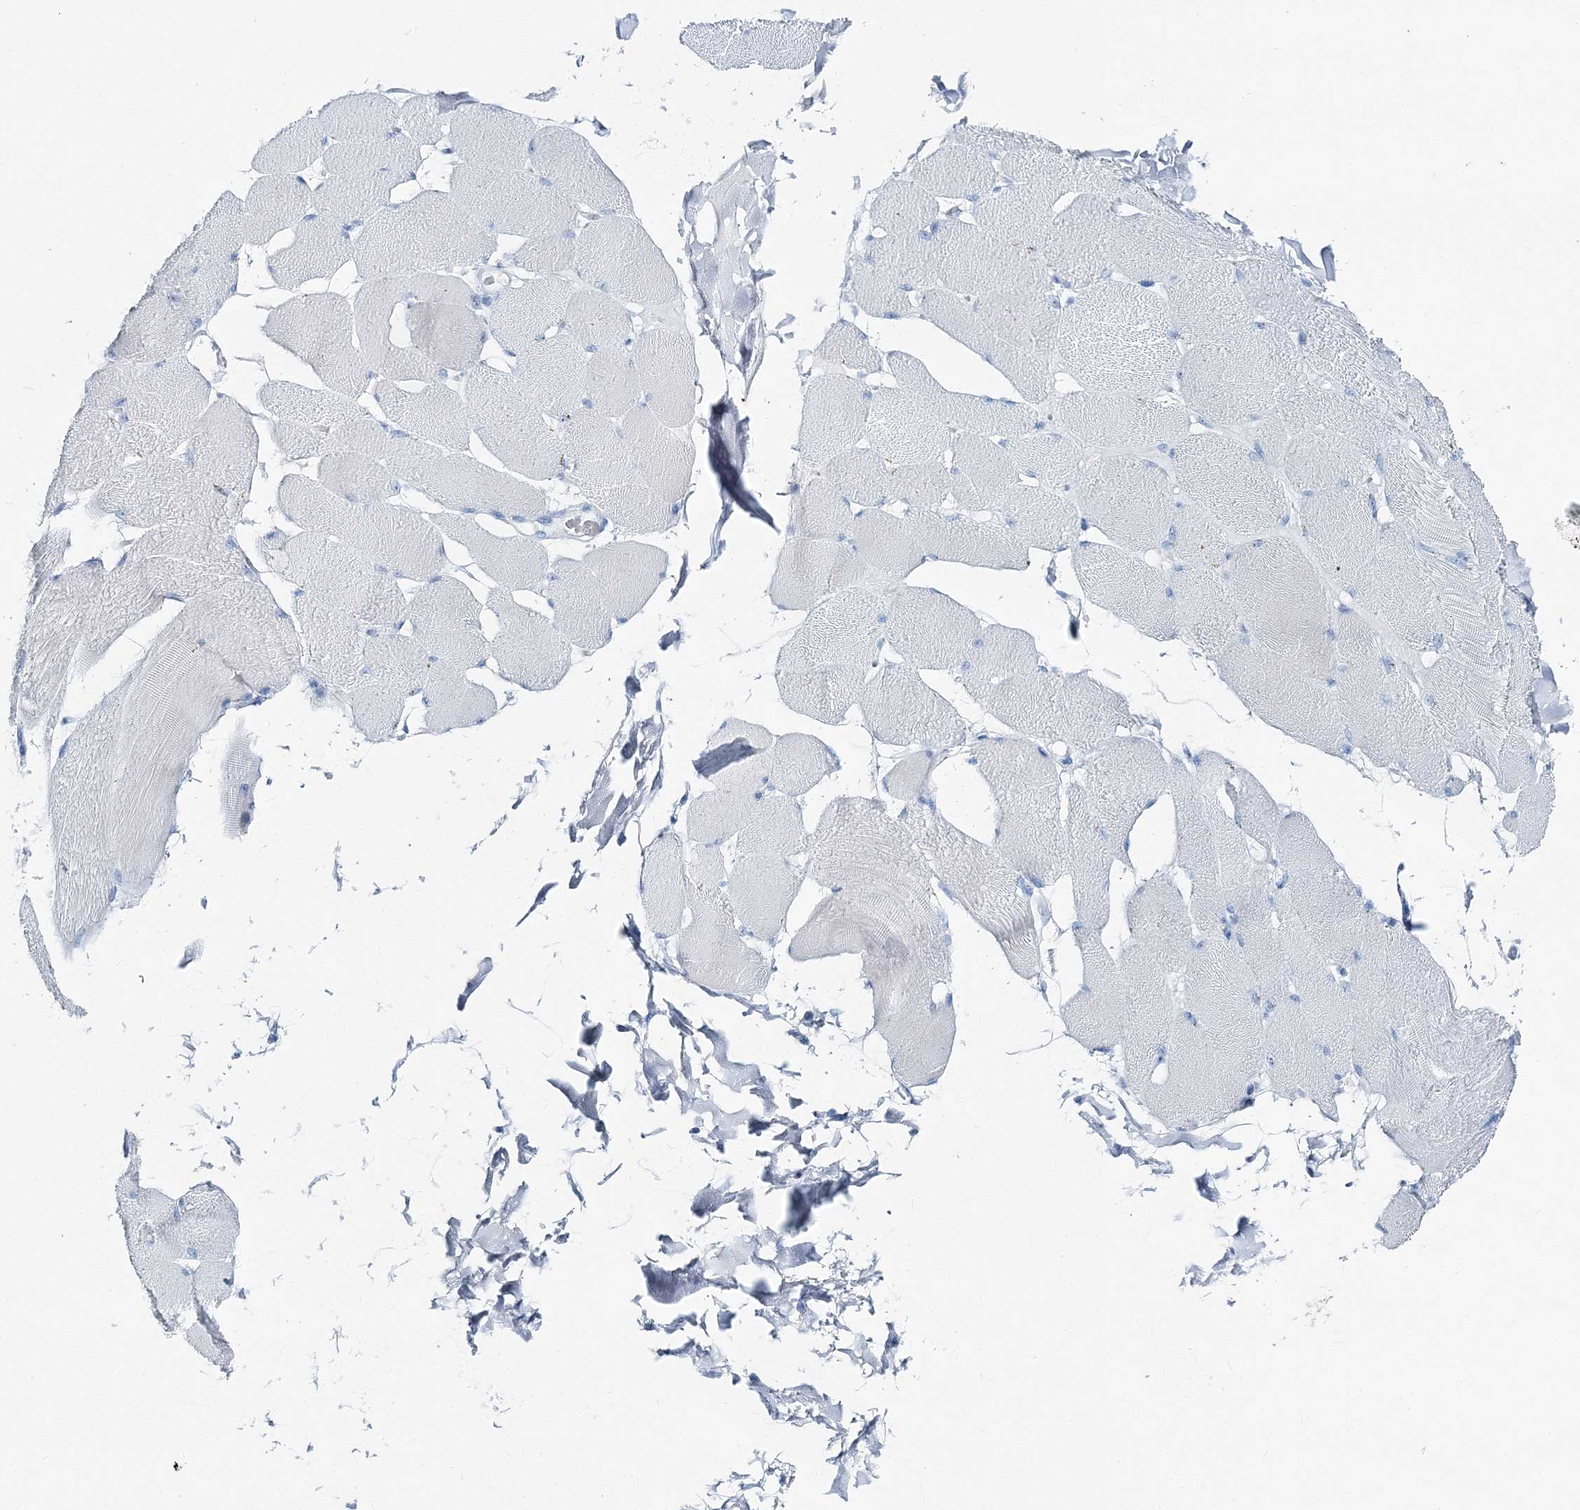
{"staining": {"intensity": "negative", "quantity": "none", "location": "none"}, "tissue": "skeletal muscle", "cell_type": "Myocytes", "image_type": "normal", "snomed": [{"axis": "morphology", "description": "Normal tissue, NOS"}, {"axis": "topography", "description": "Skin"}, {"axis": "topography", "description": "Skeletal muscle"}], "caption": "IHC of benign human skeletal muscle displays no staining in myocytes. (Brightfield microscopy of DAB immunohistochemistry at high magnification).", "gene": "GABARAPL2", "patient": {"sex": "male", "age": 83}}